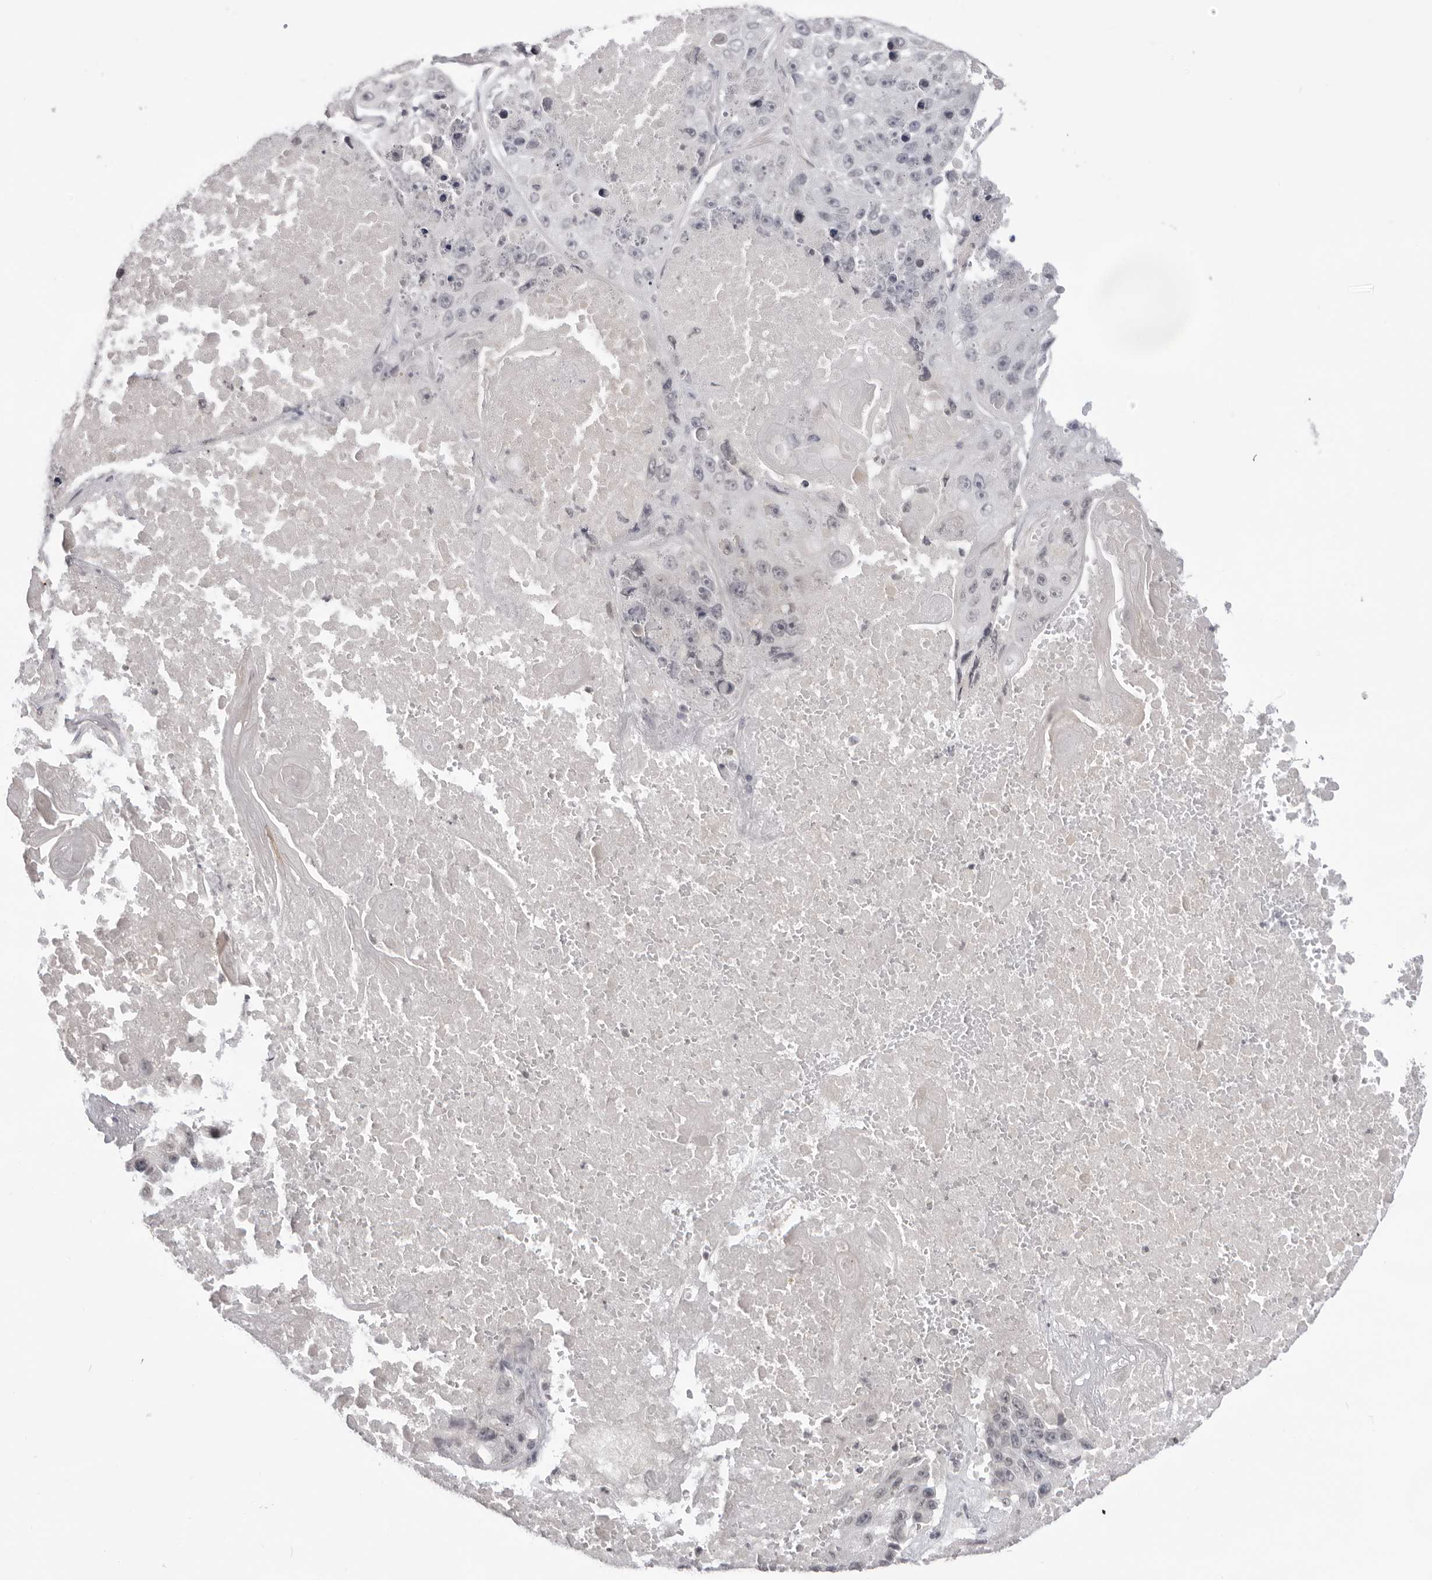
{"staining": {"intensity": "negative", "quantity": "none", "location": "none"}, "tissue": "lung cancer", "cell_type": "Tumor cells", "image_type": "cancer", "snomed": [{"axis": "morphology", "description": "Squamous cell carcinoma, NOS"}, {"axis": "topography", "description": "Lung"}], "caption": "Protein analysis of lung squamous cell carcinoma exhibits no significant staining in tumor cells.", "gene": "ACP6", "patient": {"sex": "male", "age": 61}}